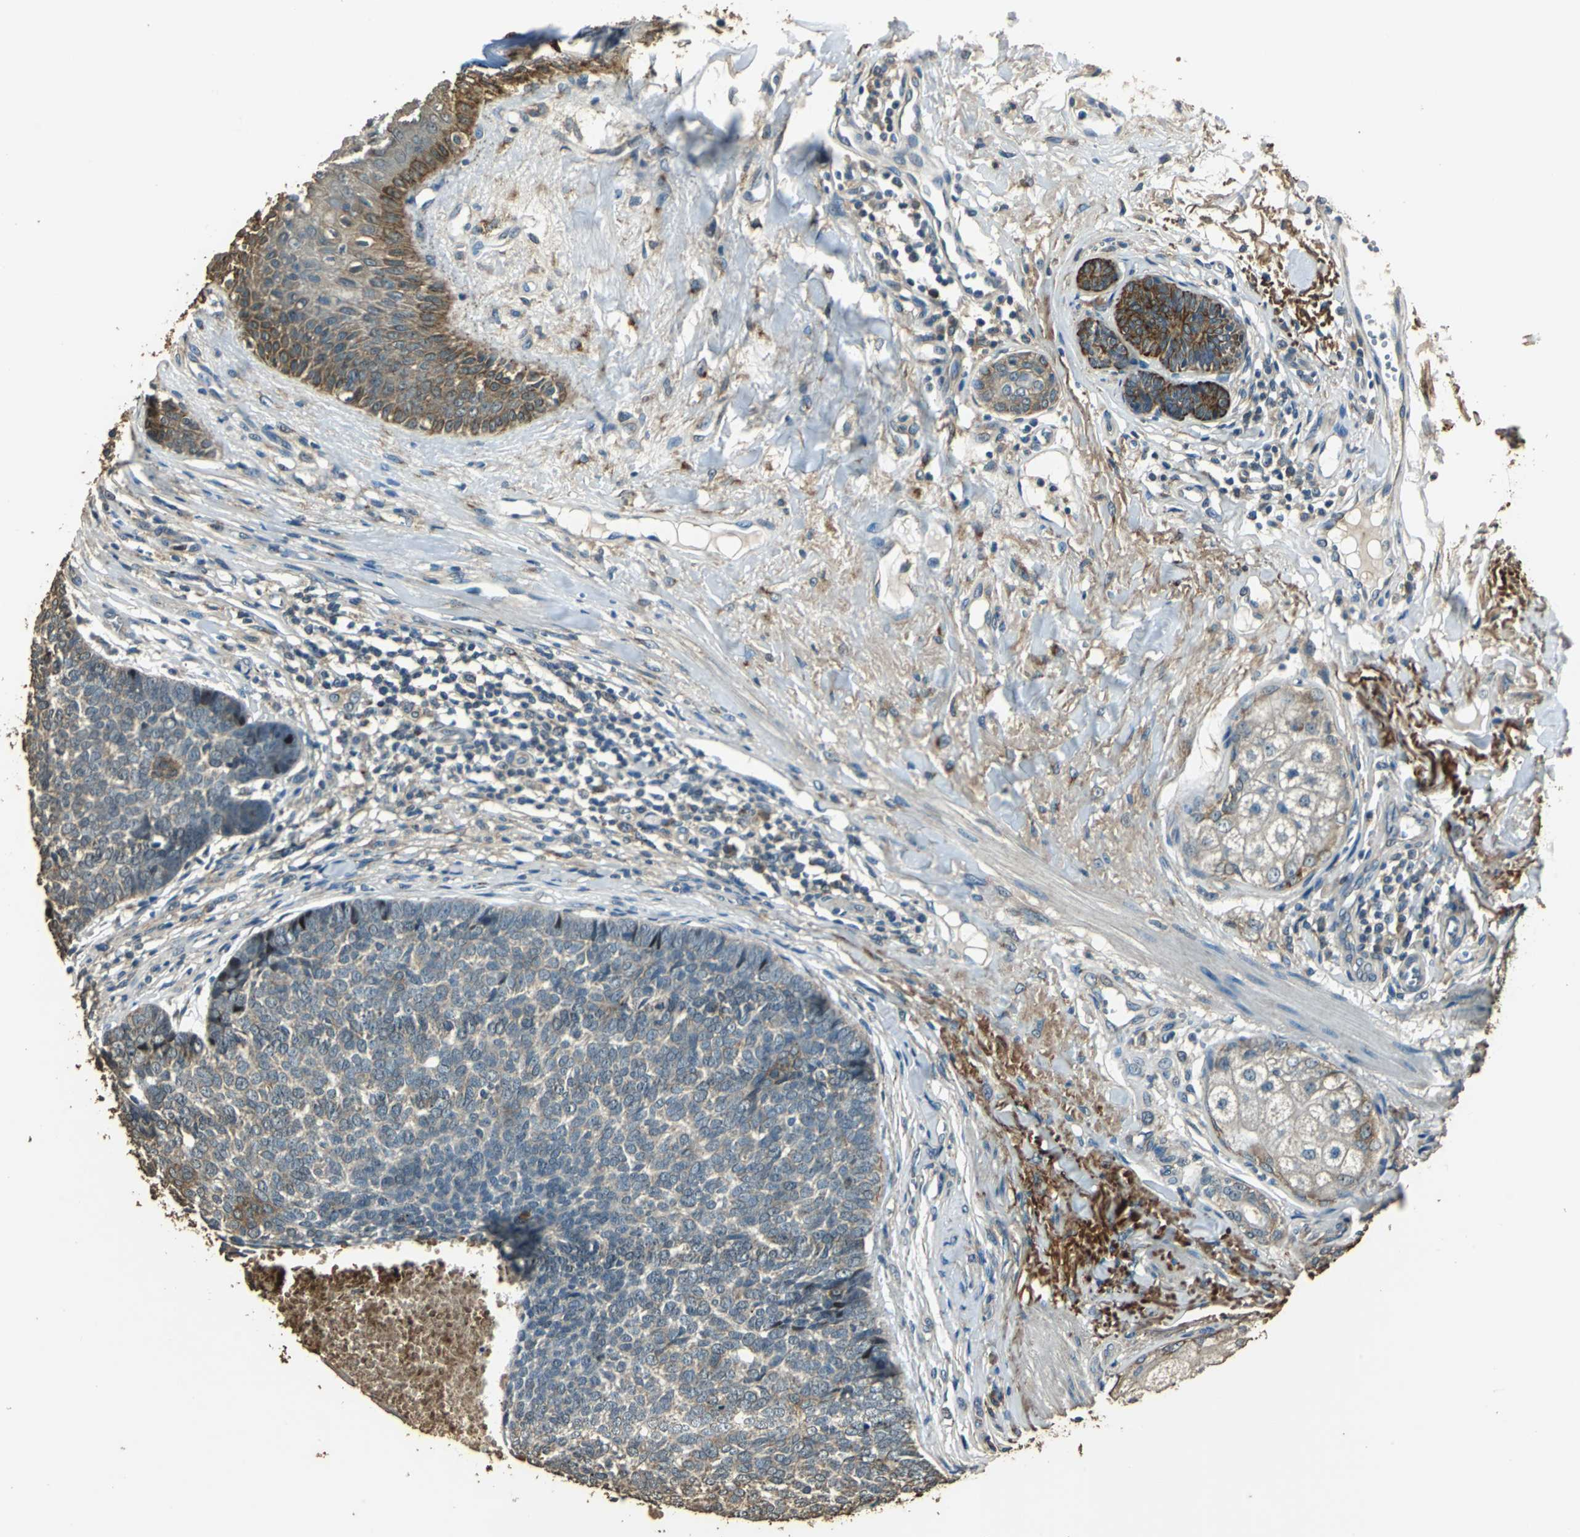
{"staining": {"intensity": "moderate", "quantity": ">75%", "location": "cytoplasmic/membranous"}, "tissue": "skin cancer", "cell_type": "Tumor cells", "image_type": "cancer", "snomed": [{"axis": "morphology", "description": "Basal cell carcinoma"}, {"axis": "topography", "description": "Skin"}], "caption": "An image of basal cell carcinoma (skin) stained for a protein reveals moderate cytoplasmic/membranous brown staining in tumor cells.", "gene": "TMPRSS4", "patient": {"sex": "male", "age": 84}}